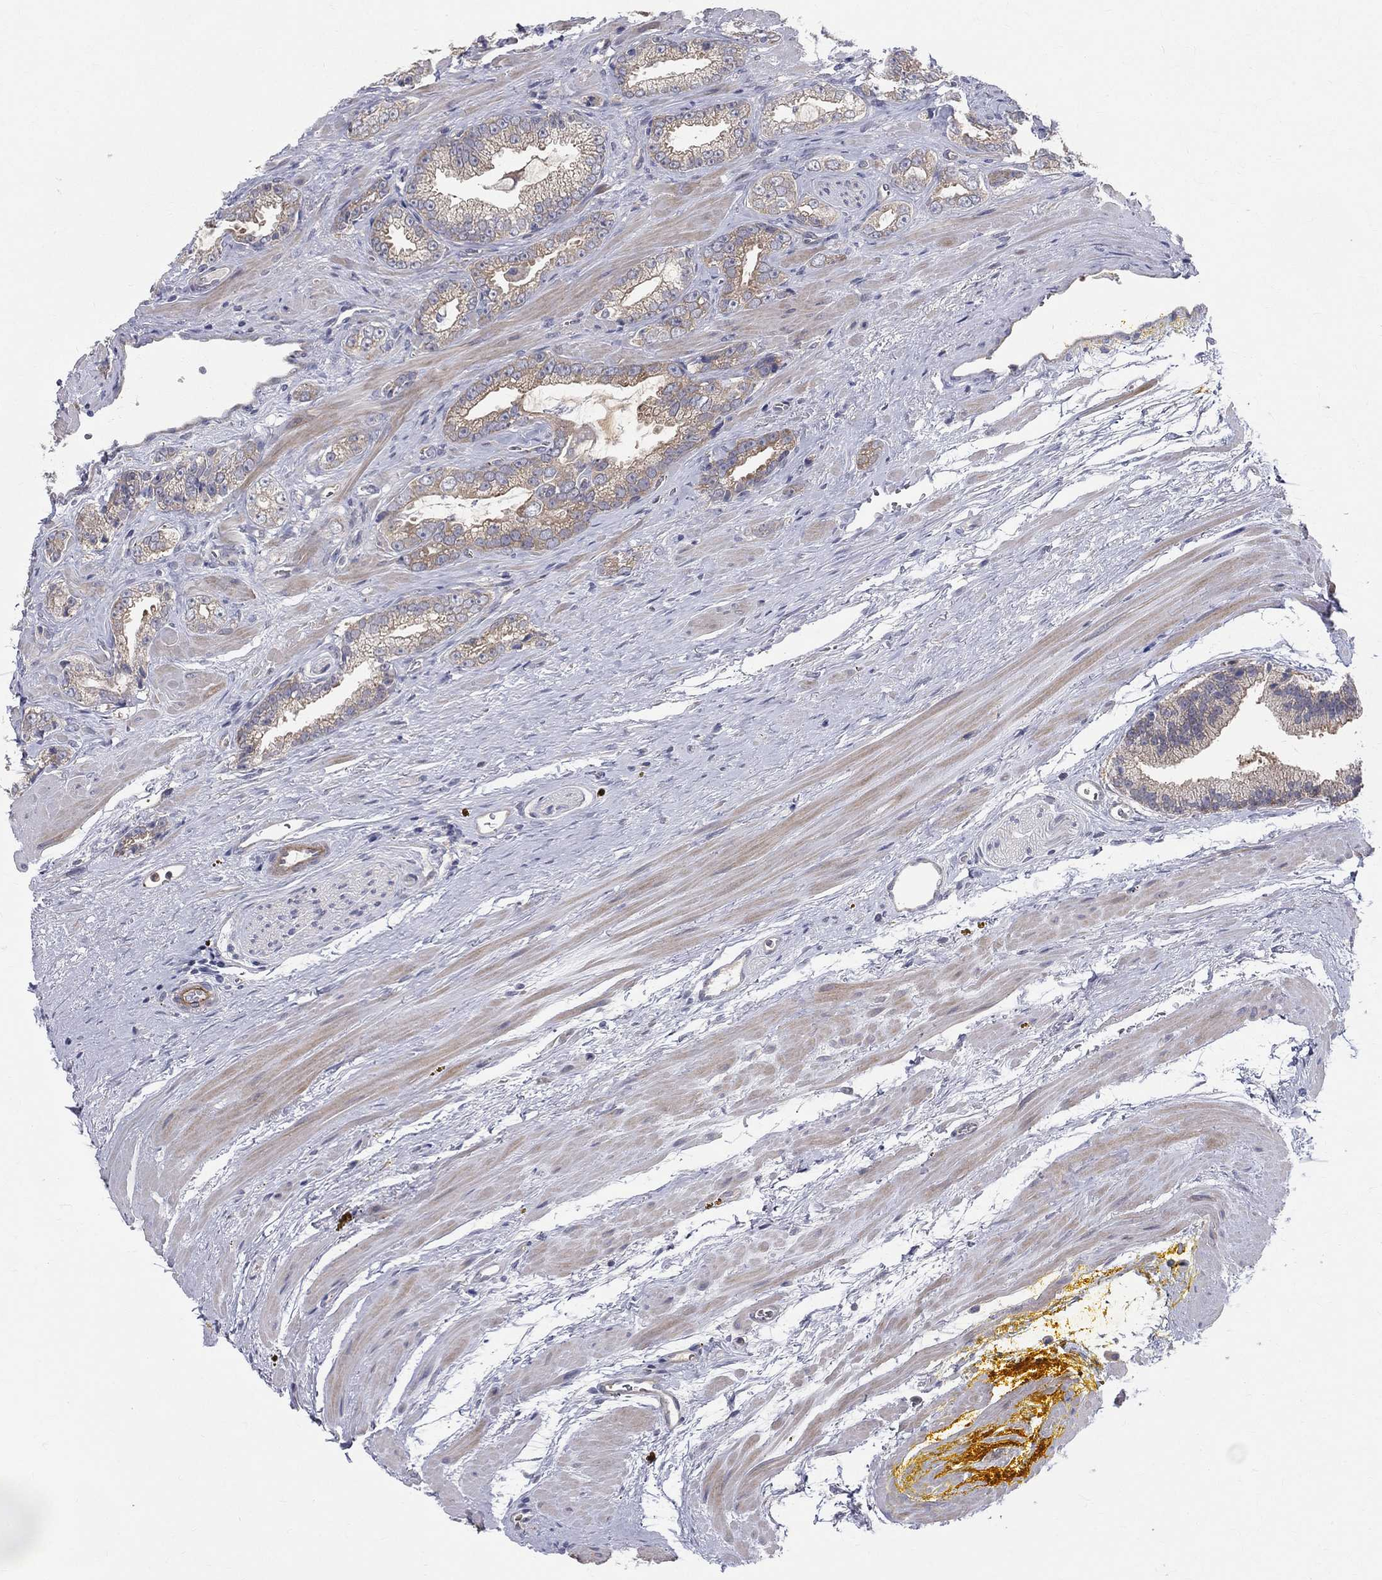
{"staining": {"intensity": "moderate", "quantity": "<25%", "location": "cytoplasmic/membranous"}, "tissue": "prostate cancer", "cell_type": "Tumor cells", "image_type": "cancer", "snomed": [{"axis": "morphology", "description": "Adenocarcinoma, NOS"}, {"axis": "topography", "description": "Prostate"}], "caption": "Tumor cells show low levels of moderate cytoplasmic/membranous expression in approximately <25% of cells in prostate cancer (adenocarcinoma).", "gene": "POMZP3", "patient": {"sex": "male", "age": 67}}